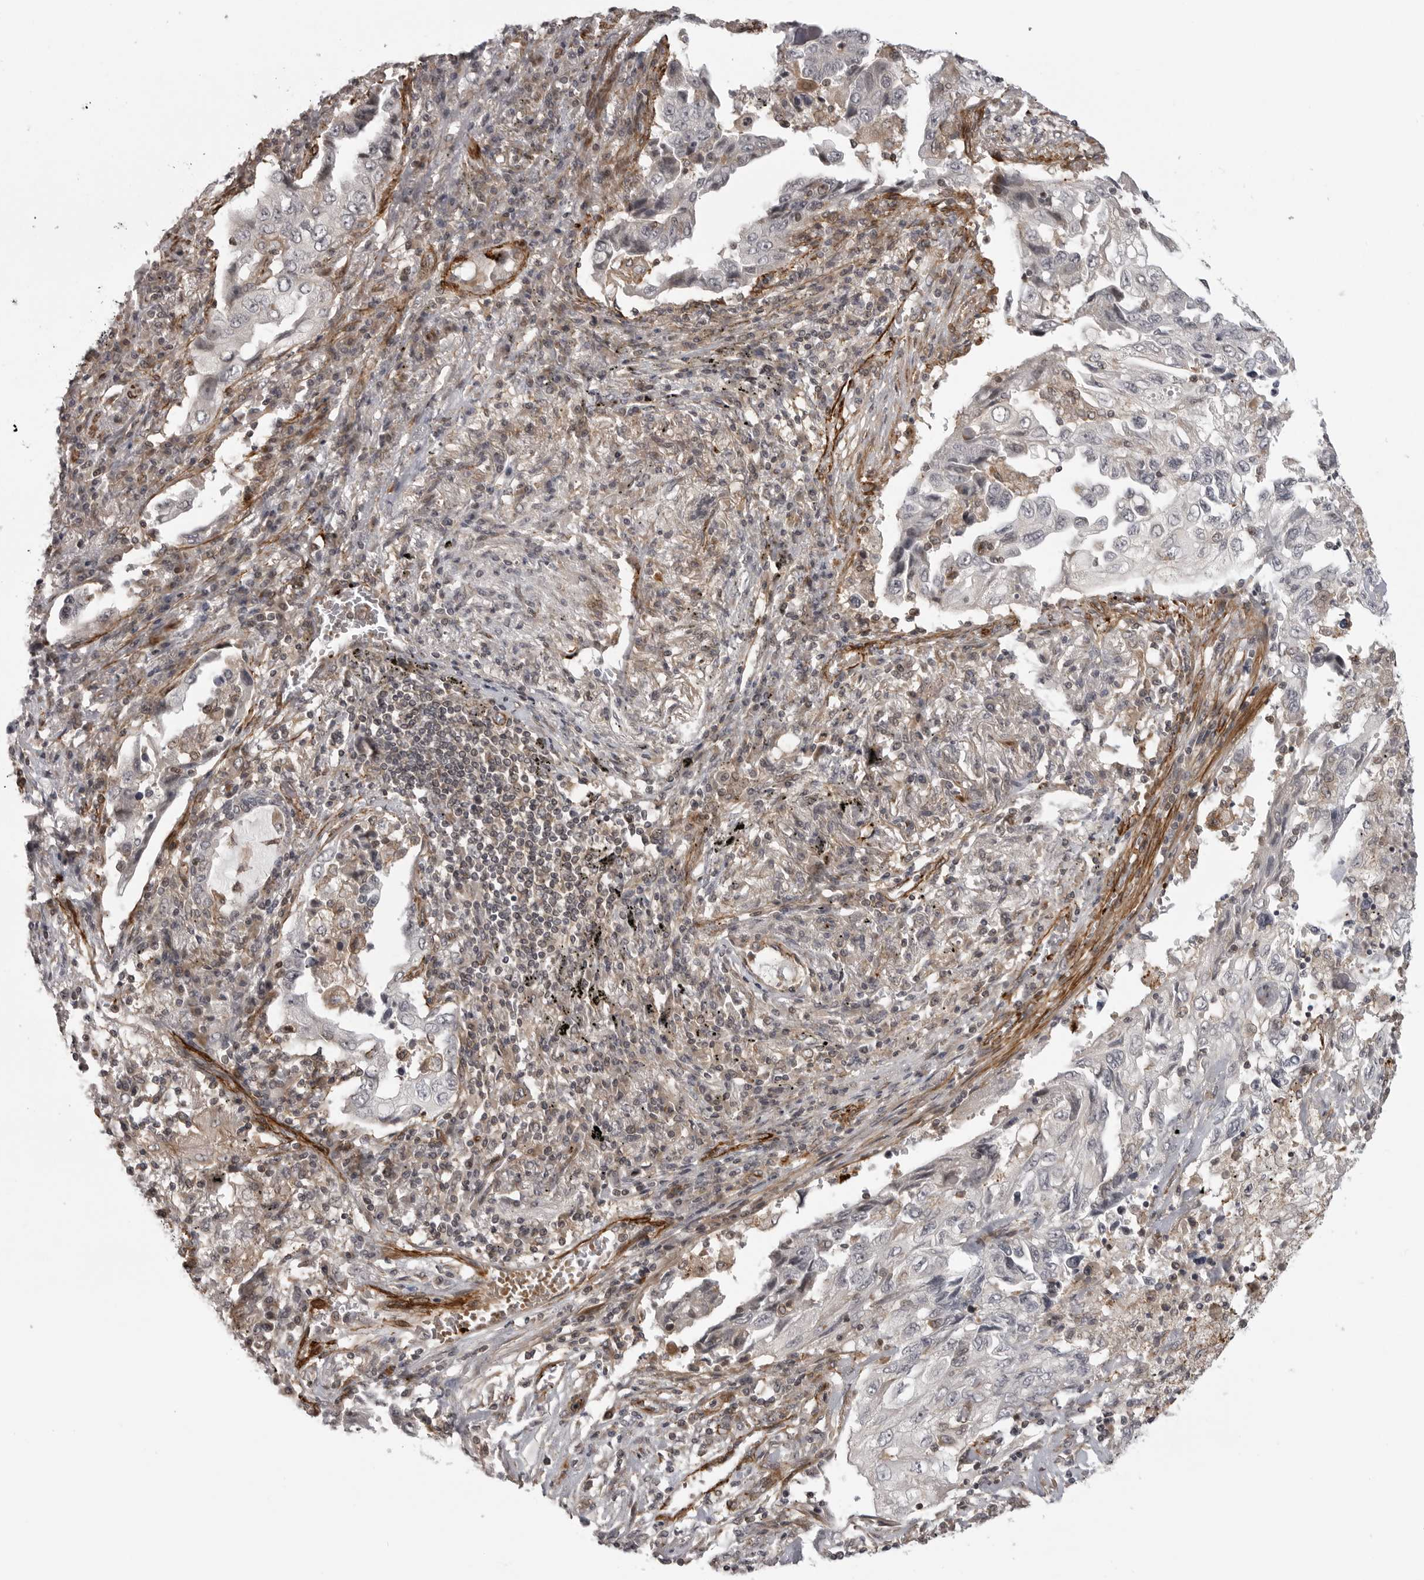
{"staining": {"intensity": "negative", "quantity": "none", "location": "none"}, "tissue": "lung cancer", "cell_type": "Tumor cells", "image_type": "cancer", "snomed": [{"axis": "morphology", "description": "Adenocarcinoma, NOS"}, {"axis": "topography", "description": "Lung"}], "caption": "IHC micrograph of neoplastic tissue: lung cancer stained with DAB (3,3'-diaminobenzidine) displays no significant protein positivity in tumor cells. (DAB immunohistochemistry (IHC) with hematoxylin counter stain).", "gene": "TUT4", "patient": {"sex": "female", "age": 51}}